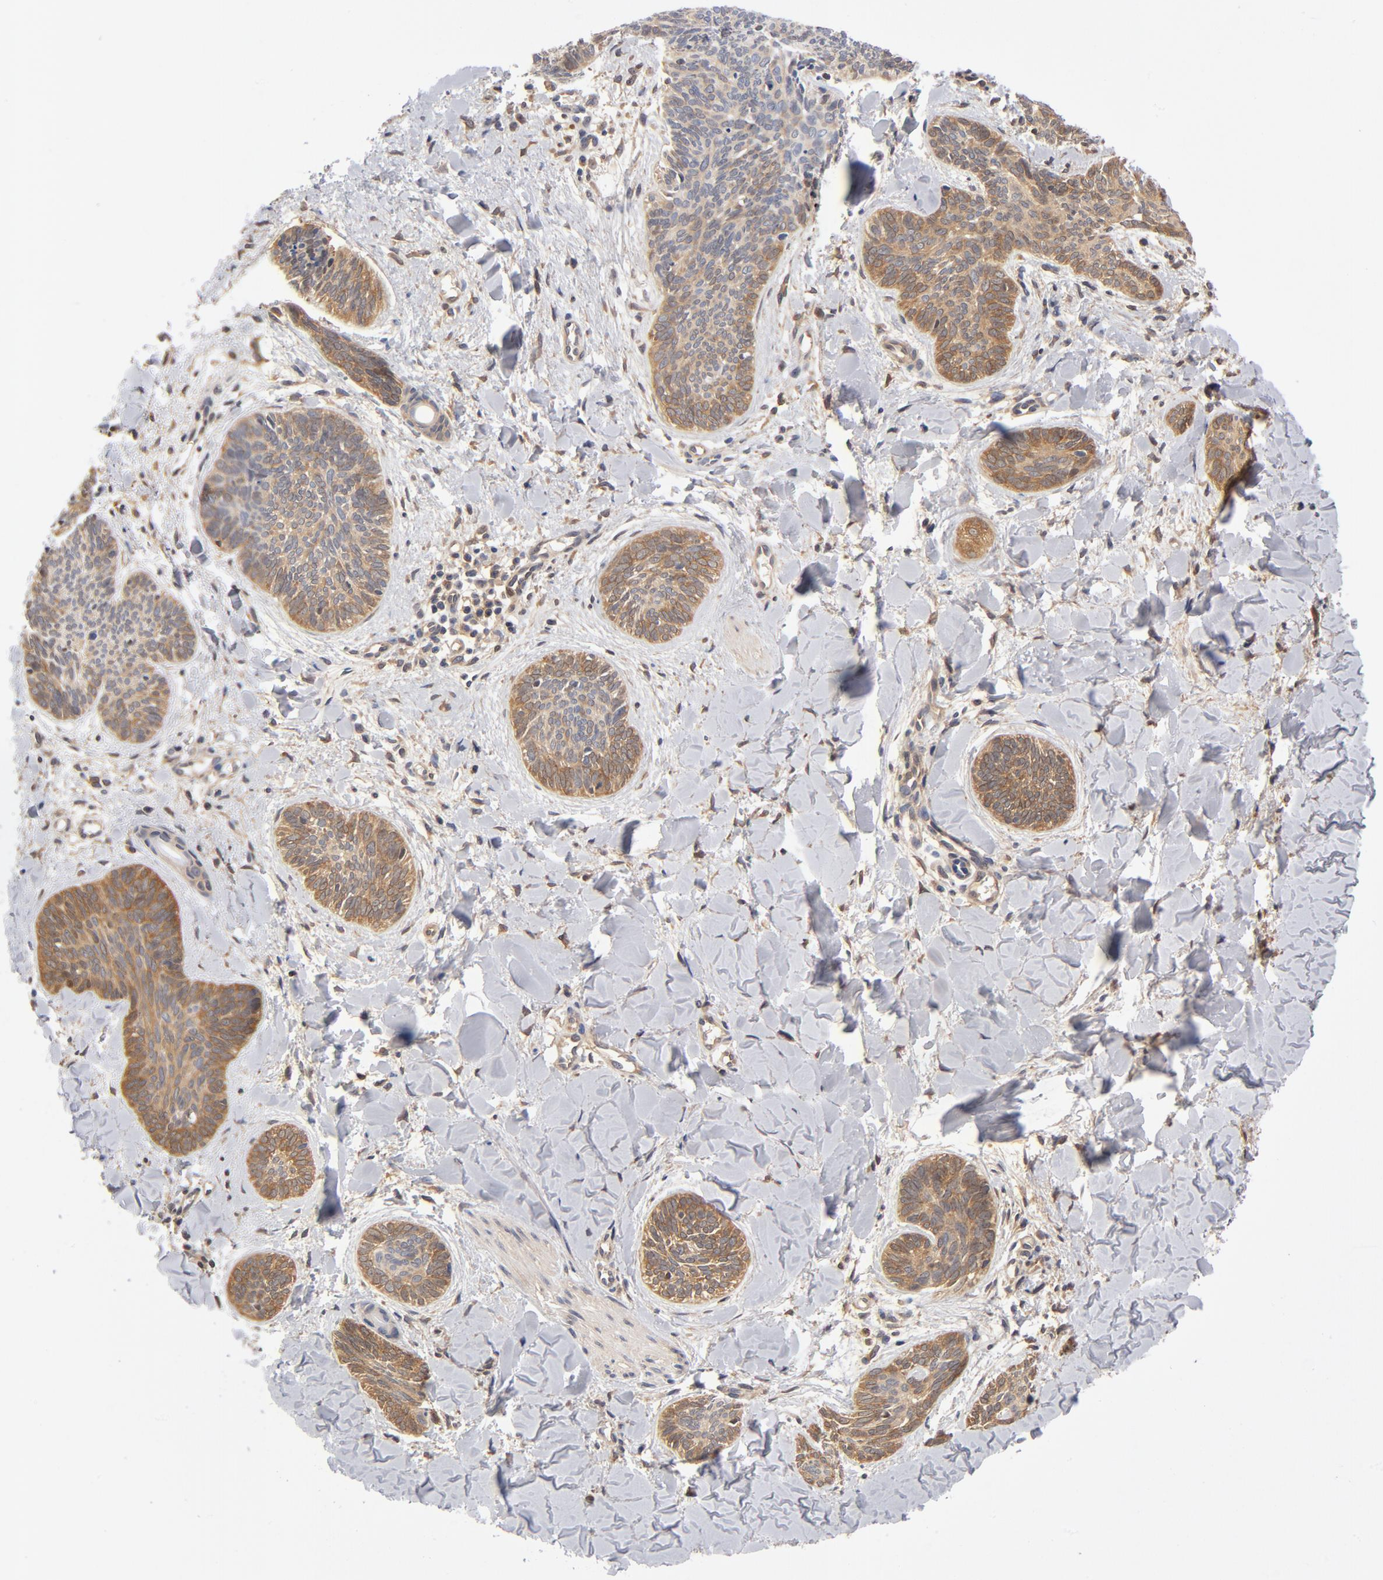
{"staining": {"intensity": "weak", "quantity": "25%-75%", "location": "cytoplasmic/membranous"}, "tissue": "skin cancer", "cell_type": "Tumor cells", "image_type": "cancer", "snomed": [{"axis": "morphology", "description": "Basal cell carcinoma"}, {"axis": "topography", "description": "Skin"}], "caption": "Protein positivity by immunohistochemistry (IHC) reveals weak cytoplasmic/membranous staining in about 25%-75% of tumor cells in skin basal cell carcinoma.", "gene": "ASMTL", "patient": {"sex": "female", "age": 81}}